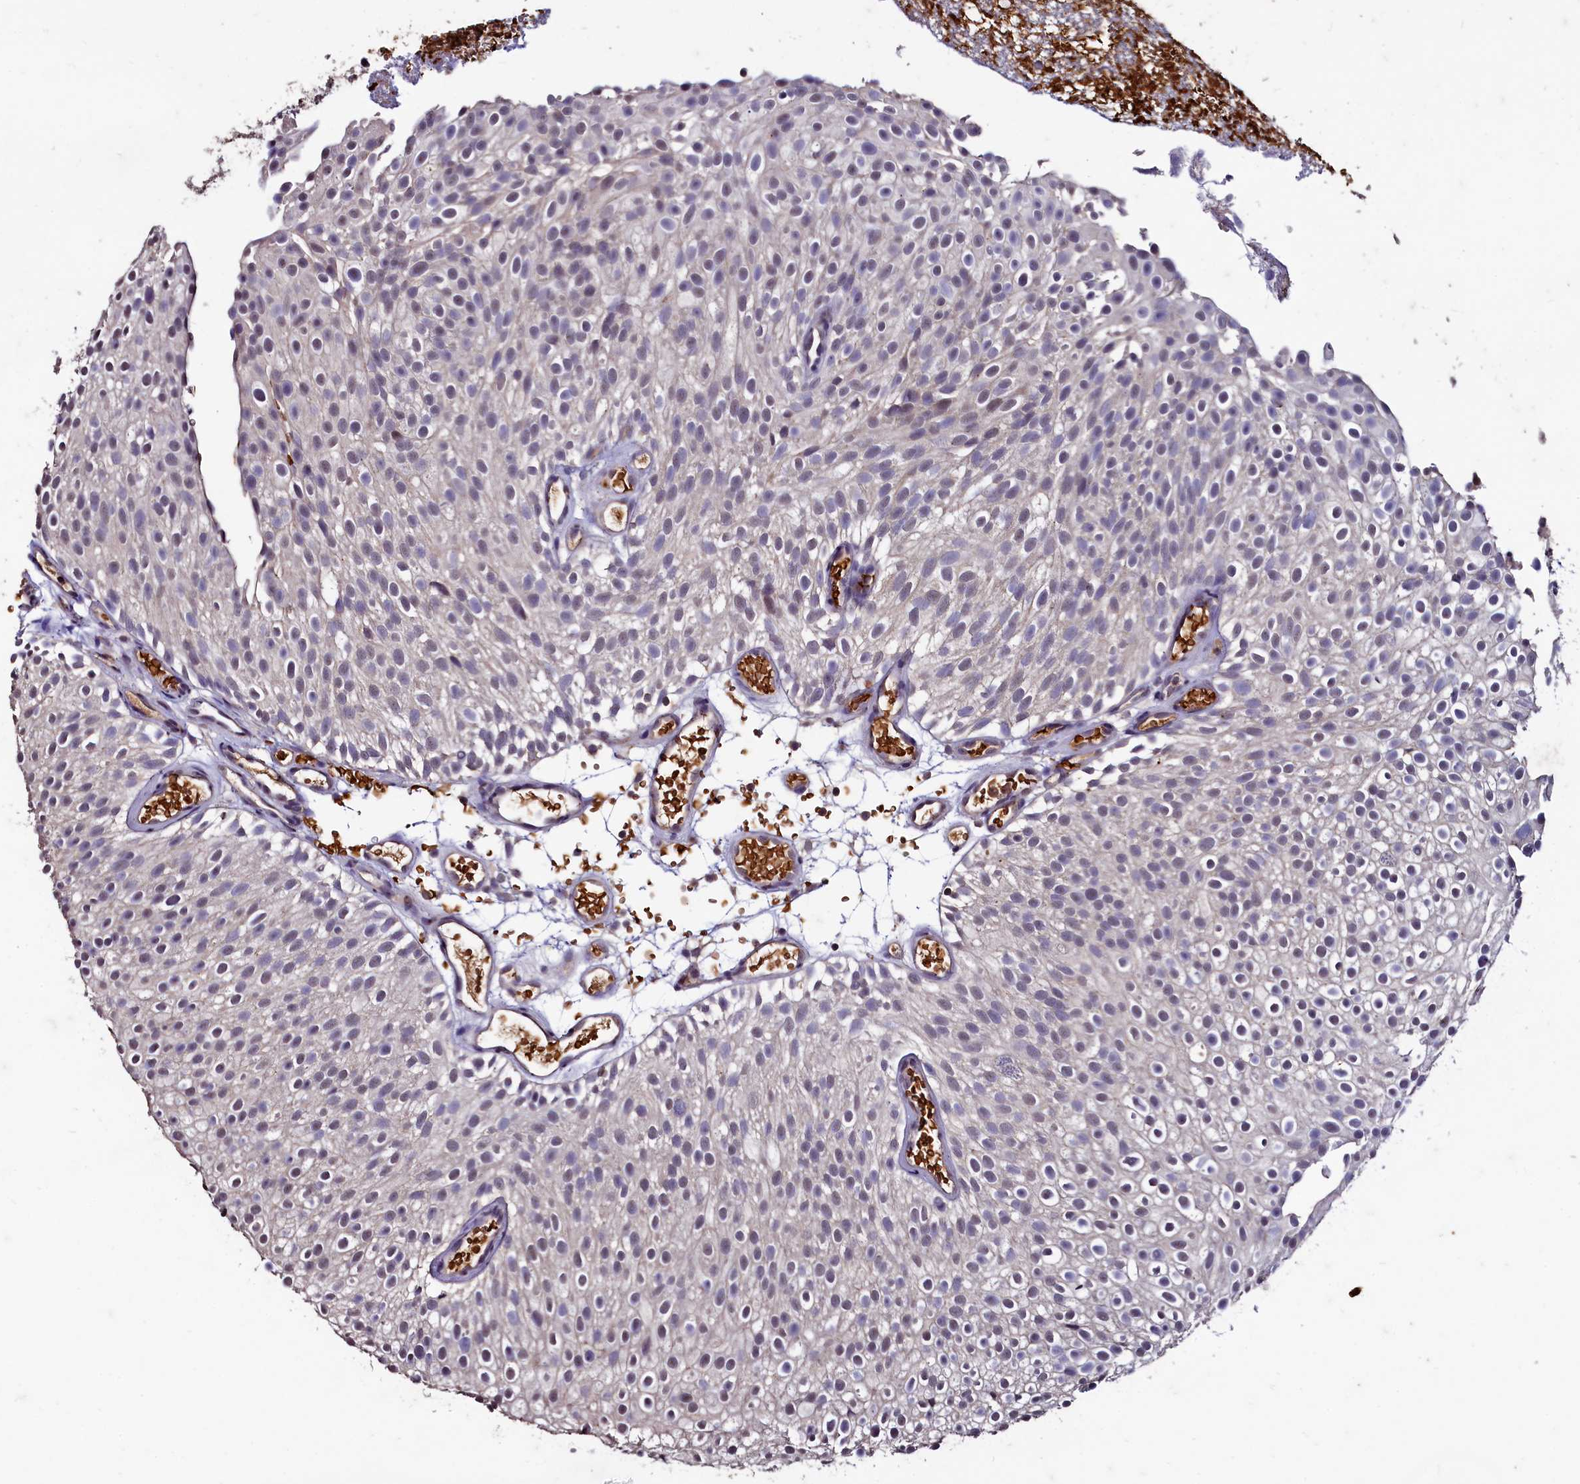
{"staining": {"intensity": "negative", "quantity": "none", "location": "none"}, "tissue": "urothelial cancer", "cell_type": "Tumor cells", "image_type": "cancer", "snomed": [{"axis": "morphology", "description": "Urothelial carcinoma, Low grade"}, {"axis": "topography", "description": "Urinary bladder"}], "caption": "This is an IHC histopathology image of urothelial cancer. There is no expression in tumor cells.", "gene": "CSTPP1", "patient": {"sex": "male", "age": 78}}